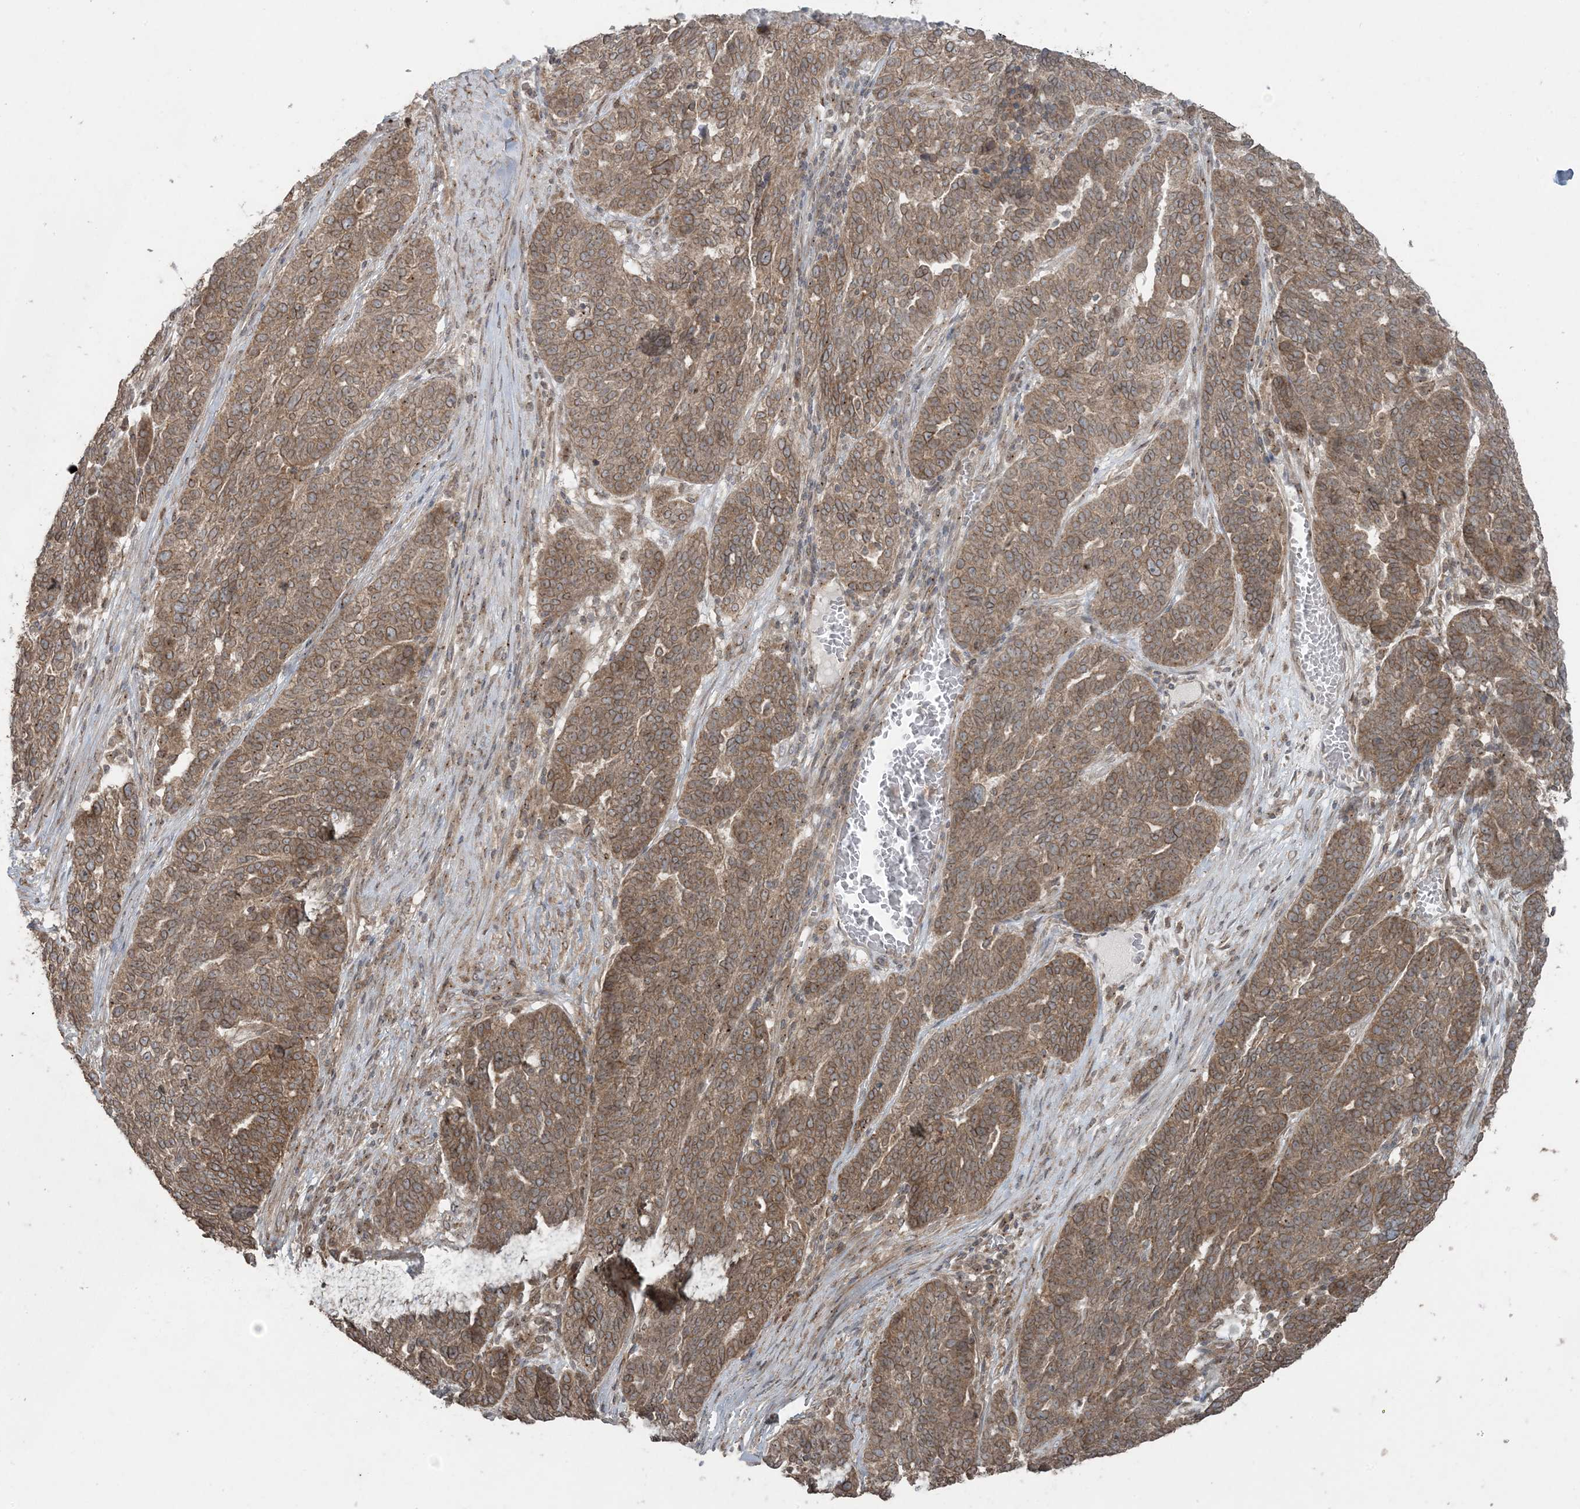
{"staining": {"intensity": "moderate", "quantity": ">75%", "location": "cytoplasmic/membranous"}, "tissue": "ovarian cancer", "cell_type": "Tumor cells", "image_type": "cancer", "snomed": [{"axis": "morphology", "description": "Cystadenocarcinoma, serous, NOS"}, {"axis": "topography", "description": "Ovary"}], "caption": "This is a photomicrograph of immunohistochemistry staining of ovarian cancer, which shows moderate expression in the cytoplasmic/membranous of tumor cells.", "gene": "DDX19B", "patient": {"sex": "female", "age": 59}}